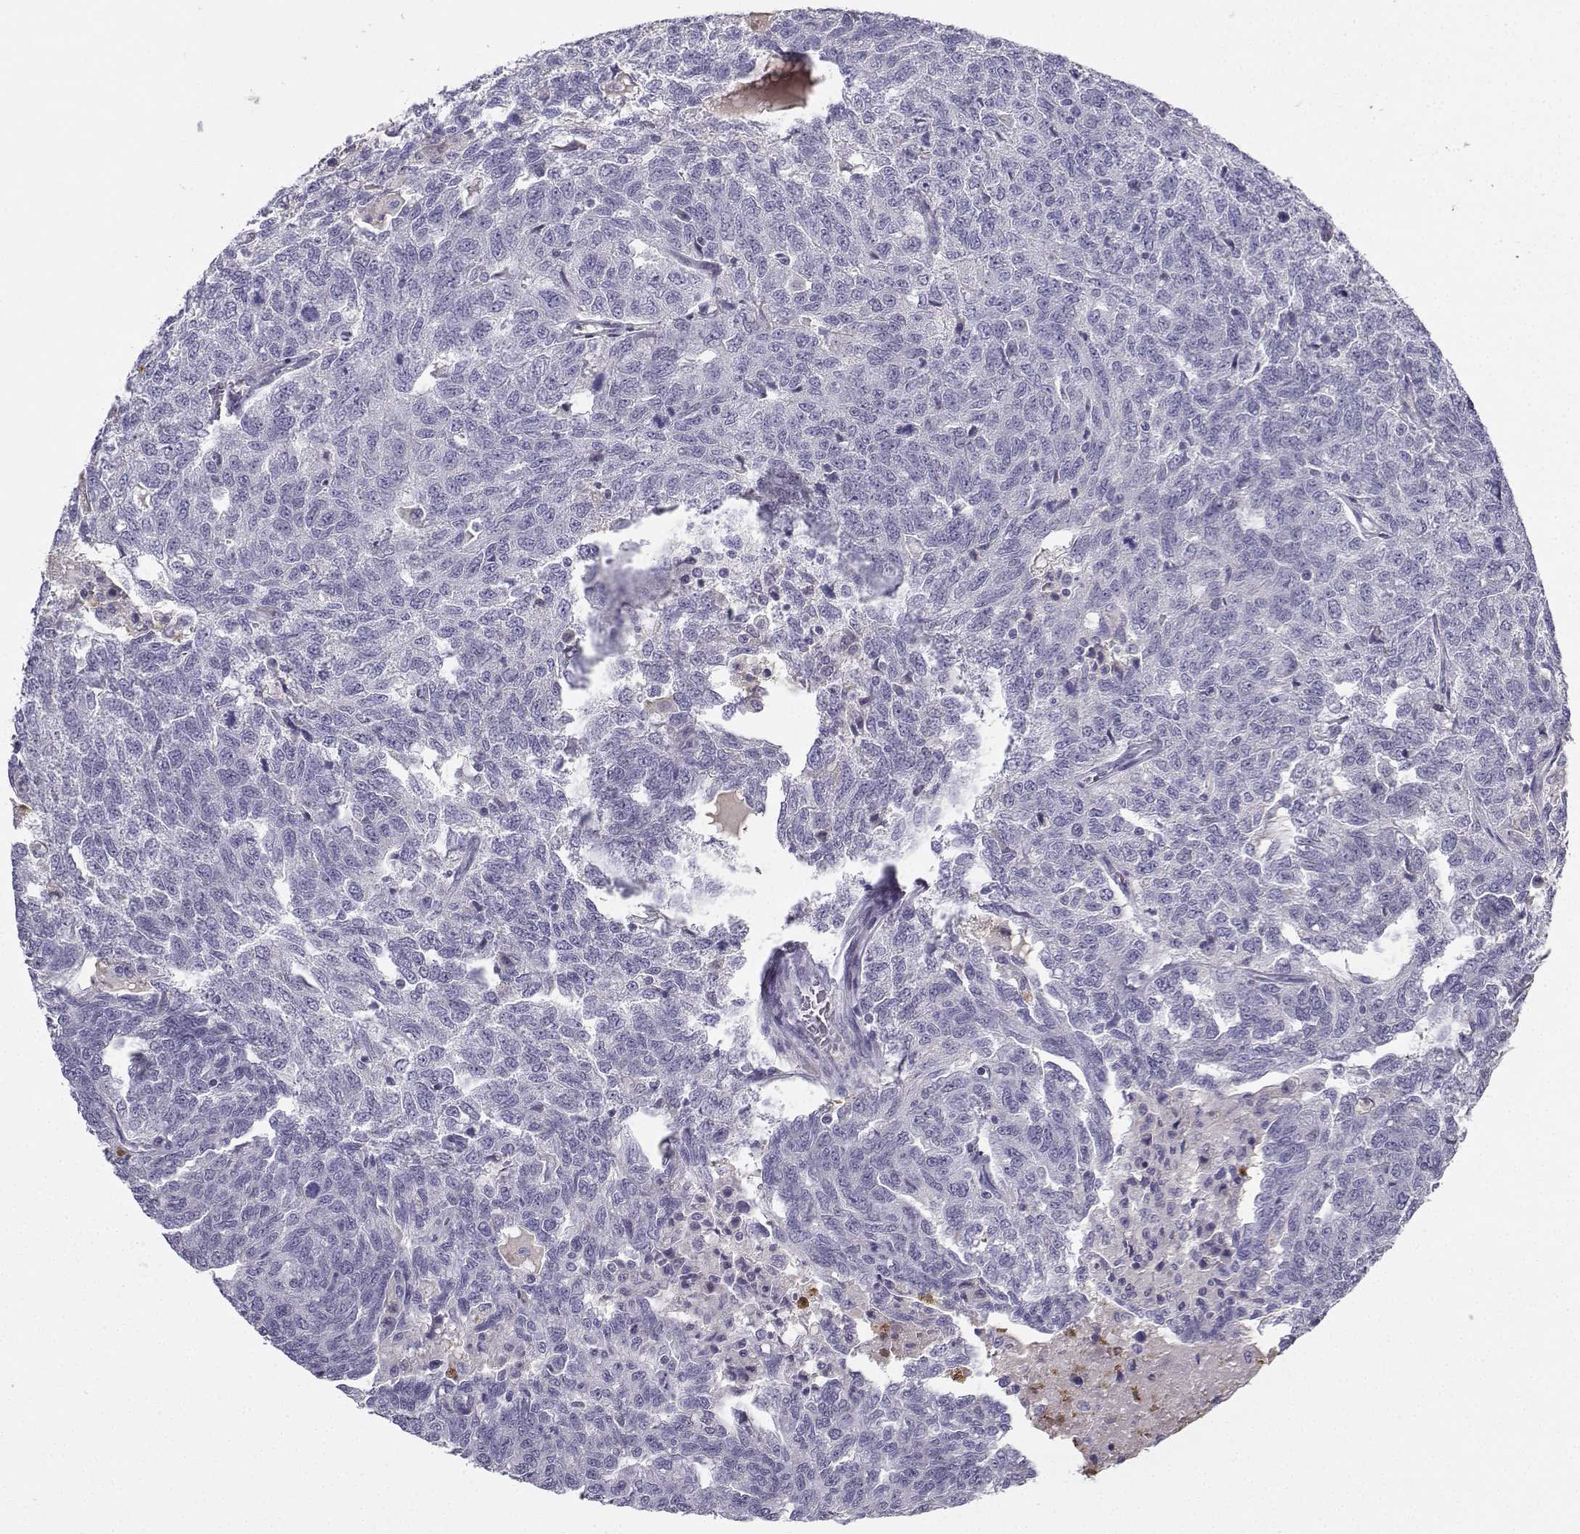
{"staining": {"intensity": "negative", "quantity": "none", "location": "none"}, "tissue": "ovarian cancer", "cell_type": "Tumor cells", "image_type": "cancer", "snomed": [{"axis": "morphology", "description": "Cystadenocarcinoma, serous, NOS"}, {"axis": "topography", "description": "Ovary"}], "caption": "IHC of human ovarian serous cystadenocarcinoma demonstrates no expression in tumor cells.", "gene": "CALY", "patient": {"sex": "female", "age": 71}}